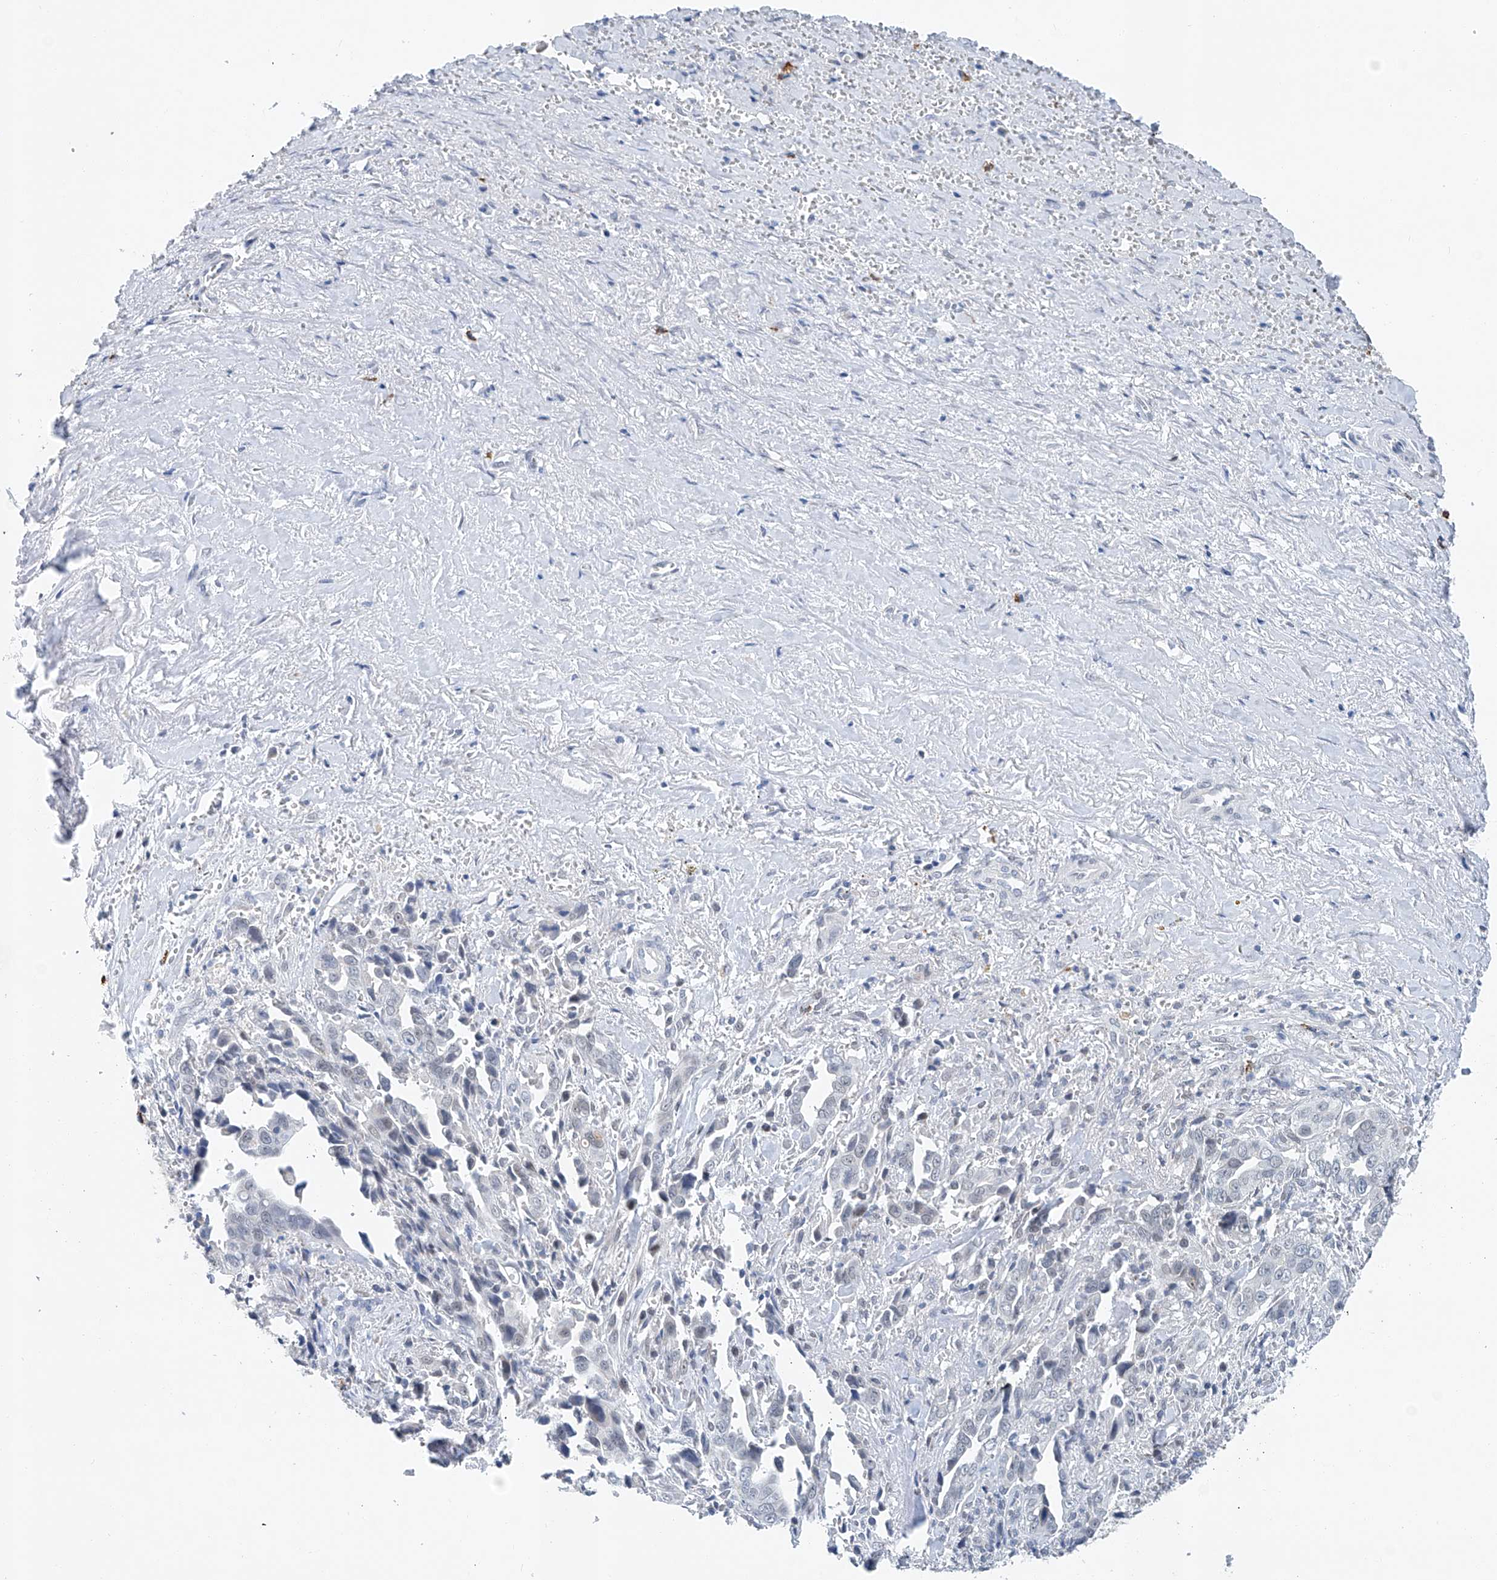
{"staining": {"intensity": "negative", "quantity": "none", "location": "none"}, "tissue": "liver cancer", "cell_type": "Tumor cells", "image_type": "cancer", "snomed": [{"axis": "morphology", "description": "Cholangiocarcinoma"}, {"axis": "topography", "description": "Liver"}], "caption": "Tumor cells show no significant staining in cholangiocarcinoma (liver).", "gene": "KLF15", "patient": {"sex": "female", "age": 79}}